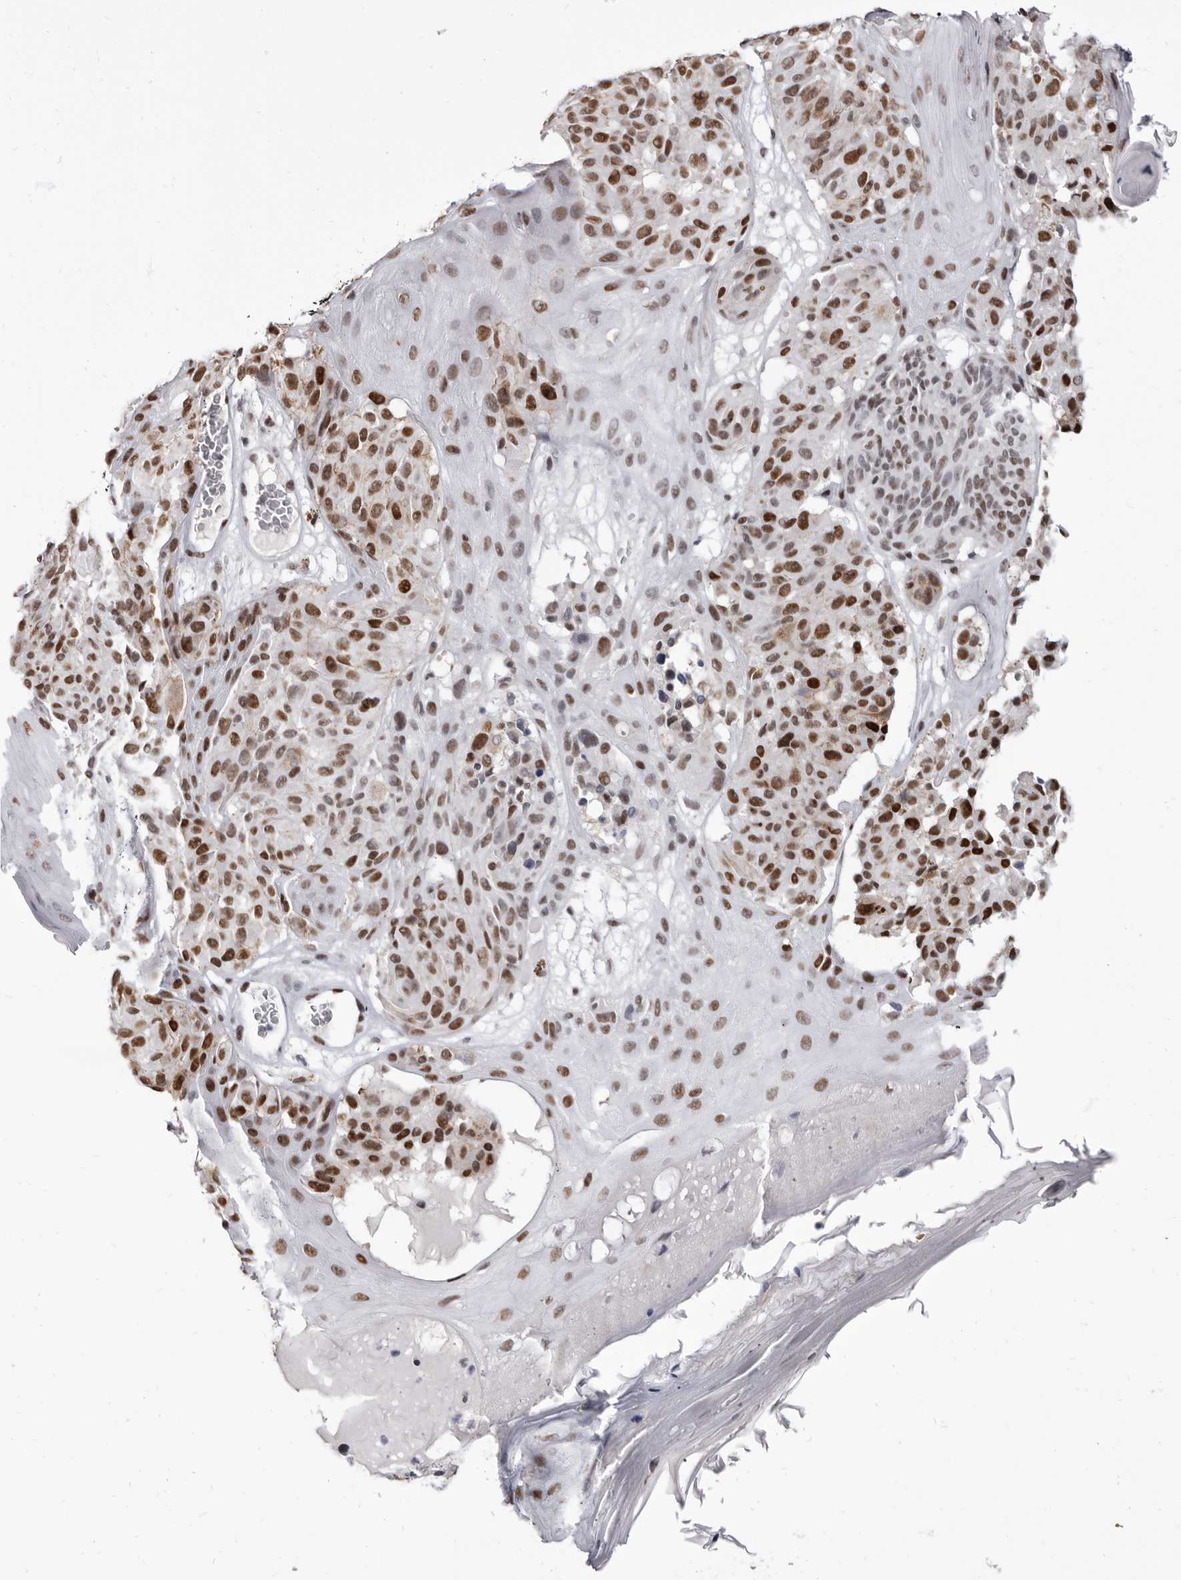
{"staining": {"intensity": "strong", "quantity": "25%-75%", "location": "nuclear"}, "tissue": "melanoma", "cell_type": "Tumor cells", "image_type": "cancer", "snomed": [{"axis": "morphology", "description": "Malignant melanoma, NOS"}, {"axis": "topography", "description": "Skin"}], "caption": "The micrograph demonstrates staining of melanoma, revealing strong nuclear protein expression (brown color) within tumor cells. Using DAB (3,3'-diaminobenzidine) (brown) and hematoxylin (blue) stains, captured at high magnification using brightfield microscopy.", "gene": "ZNF326", "patient": {"sex": "male", "age": 83}}